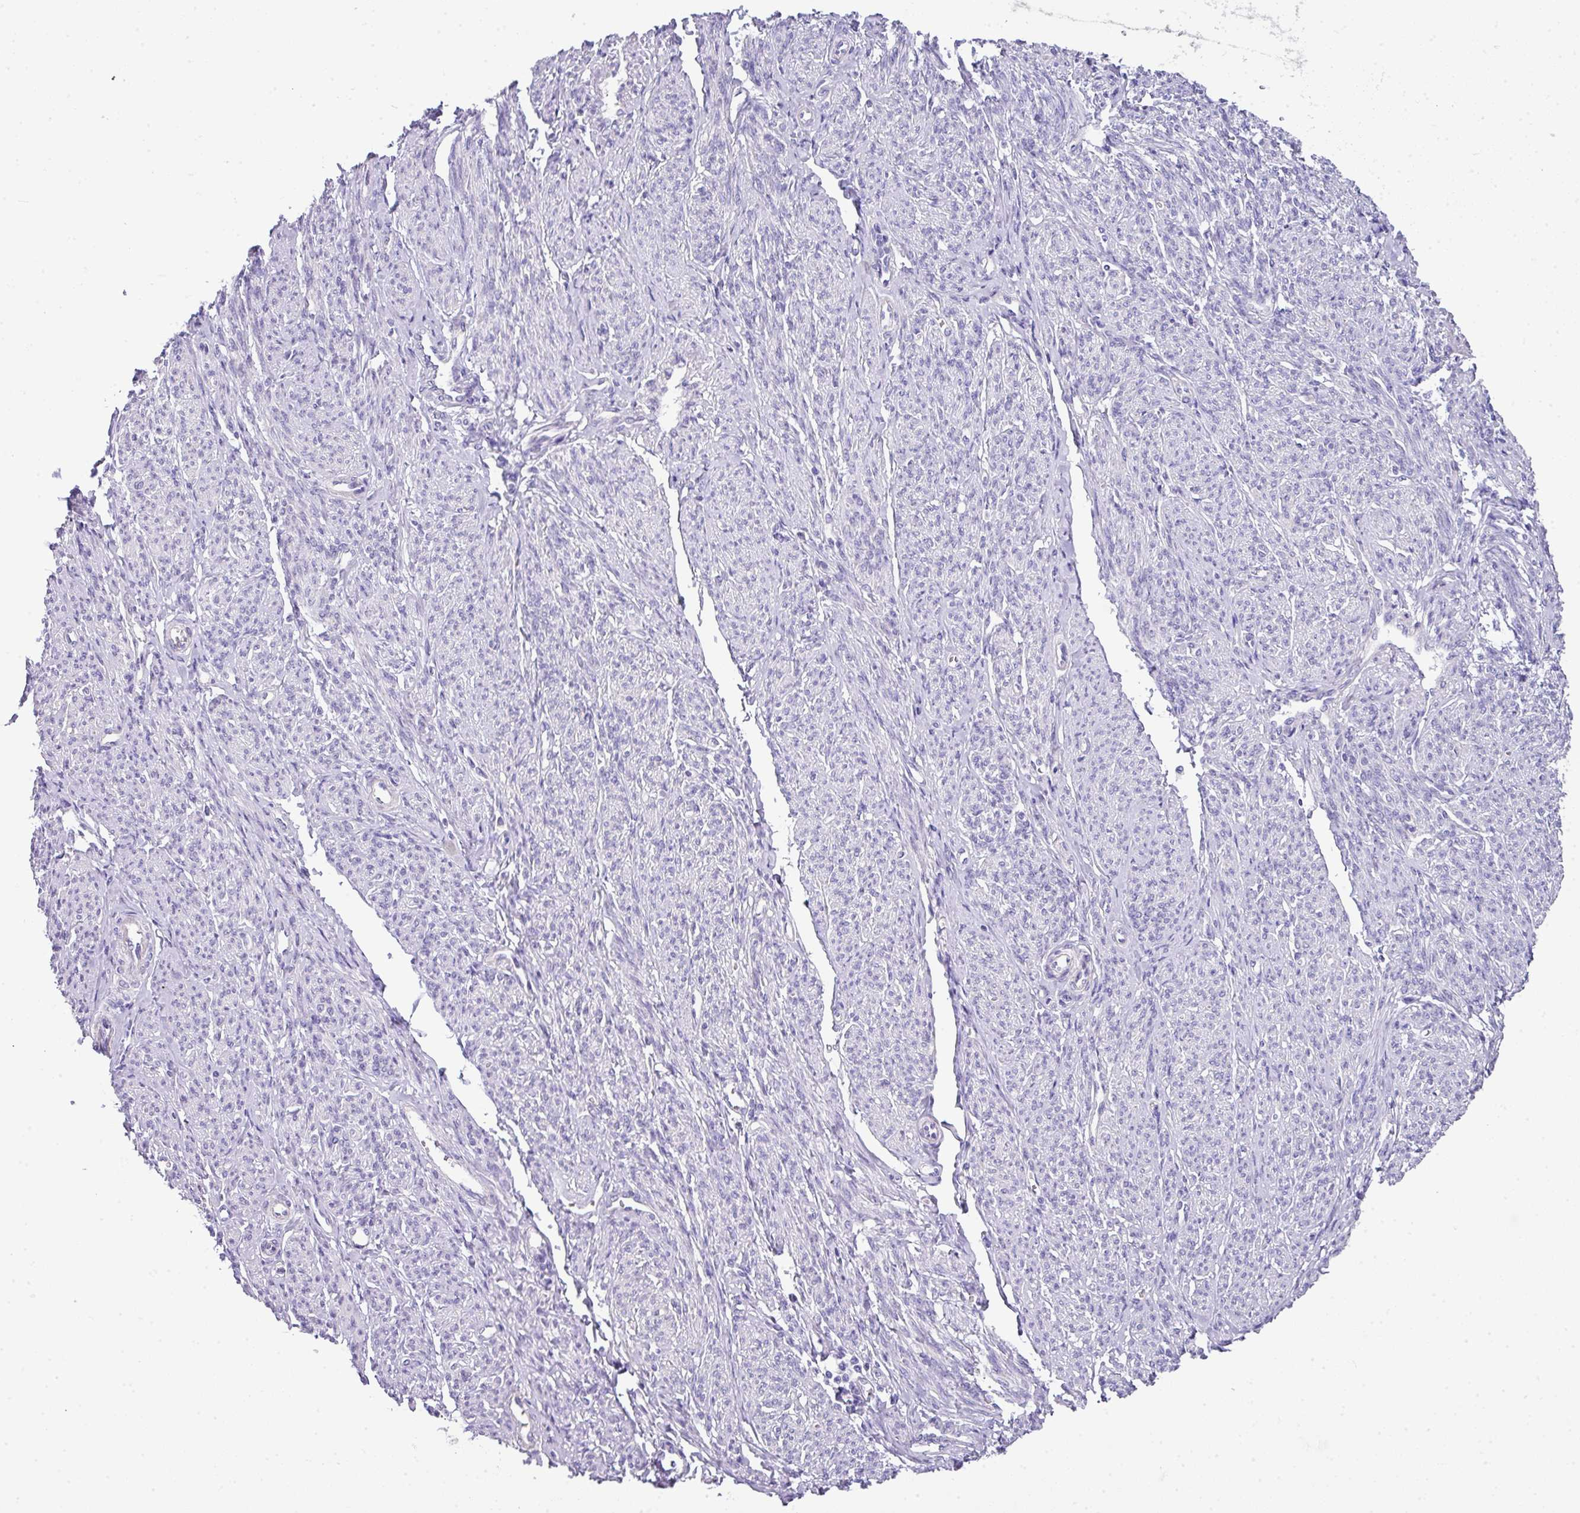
{"staining": {"intensity": "negative", "quantity": "none", "location": "none"}, "tissue": "smooth muscle", "cell_type": "Smooth muscle cells", "image_type": "normal", "snomed": [{"axis": "morphology", "description": "Normal tissue, NOS"}, {"axis": "topography", "description": "Smooth muscle"}], "caption": "This is a histopathology image of IHC staining of benign smooth muscle, which shows no positivity in smooth muscle cells.", "gene": "GCG", "patient": {"sex": "female", "age": 65}}